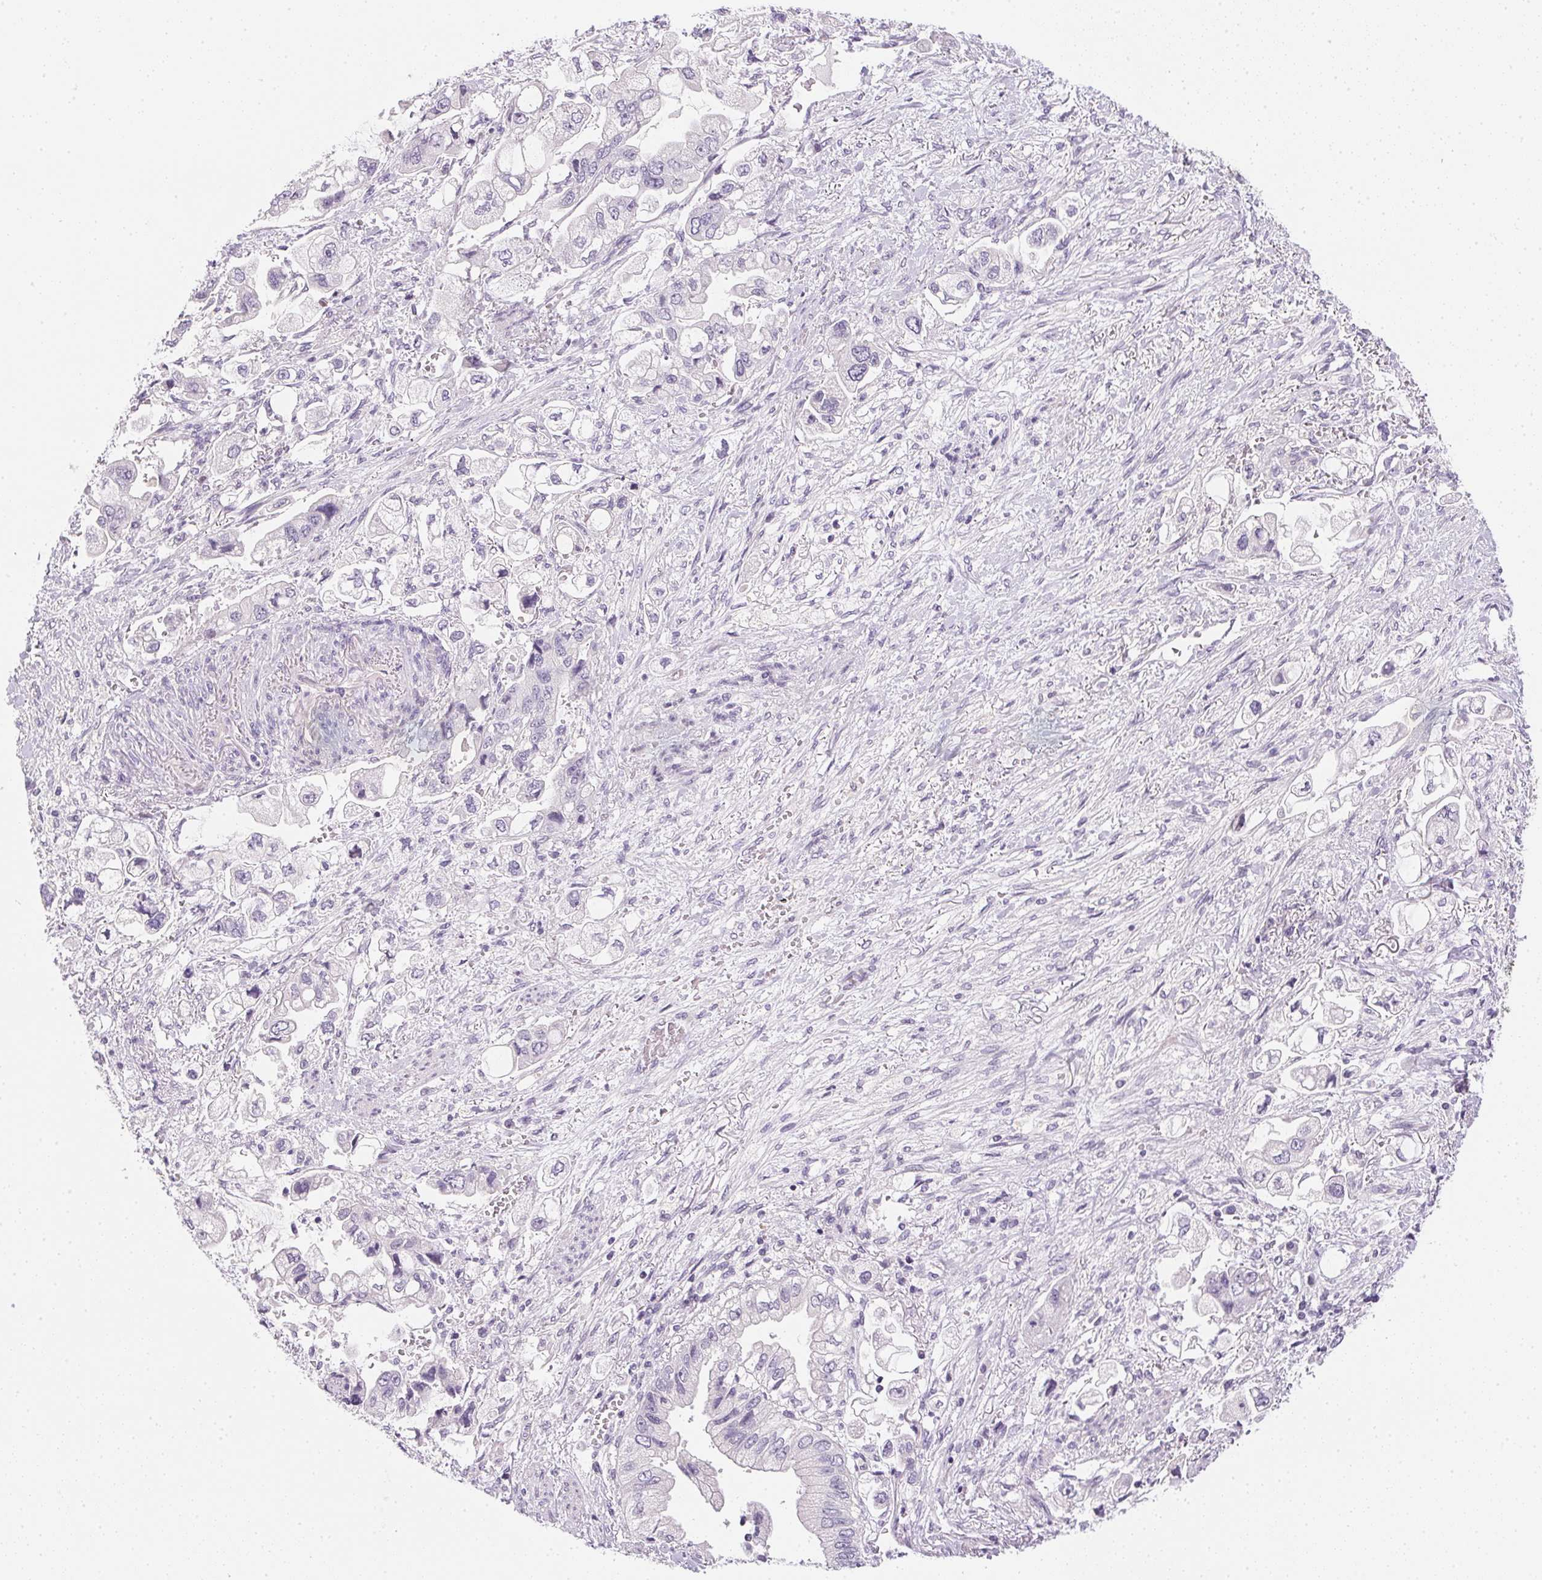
{"staining": {"intensity": "negative", "quantity": "none", "location": "none"}, "tissue": "stomach cancer", "cell_type": "Tumor cells", "image_type": "cancer", "snomed": [{"axis": "morphology", "description": "Normal tissue, NOS"}, {"axis": "morphology", "description": "Adenocarcinoma, NOS"}, {"axis": "topography", "description": "Stomach"}], "caption": "Stomach cancer (adenocarcinoma) stained for a protein using immunohistochemistry (IHC) displays no expression tumor cells.", "gene": "GSDMC", "patient": {"sex": "male", "age": 62}}